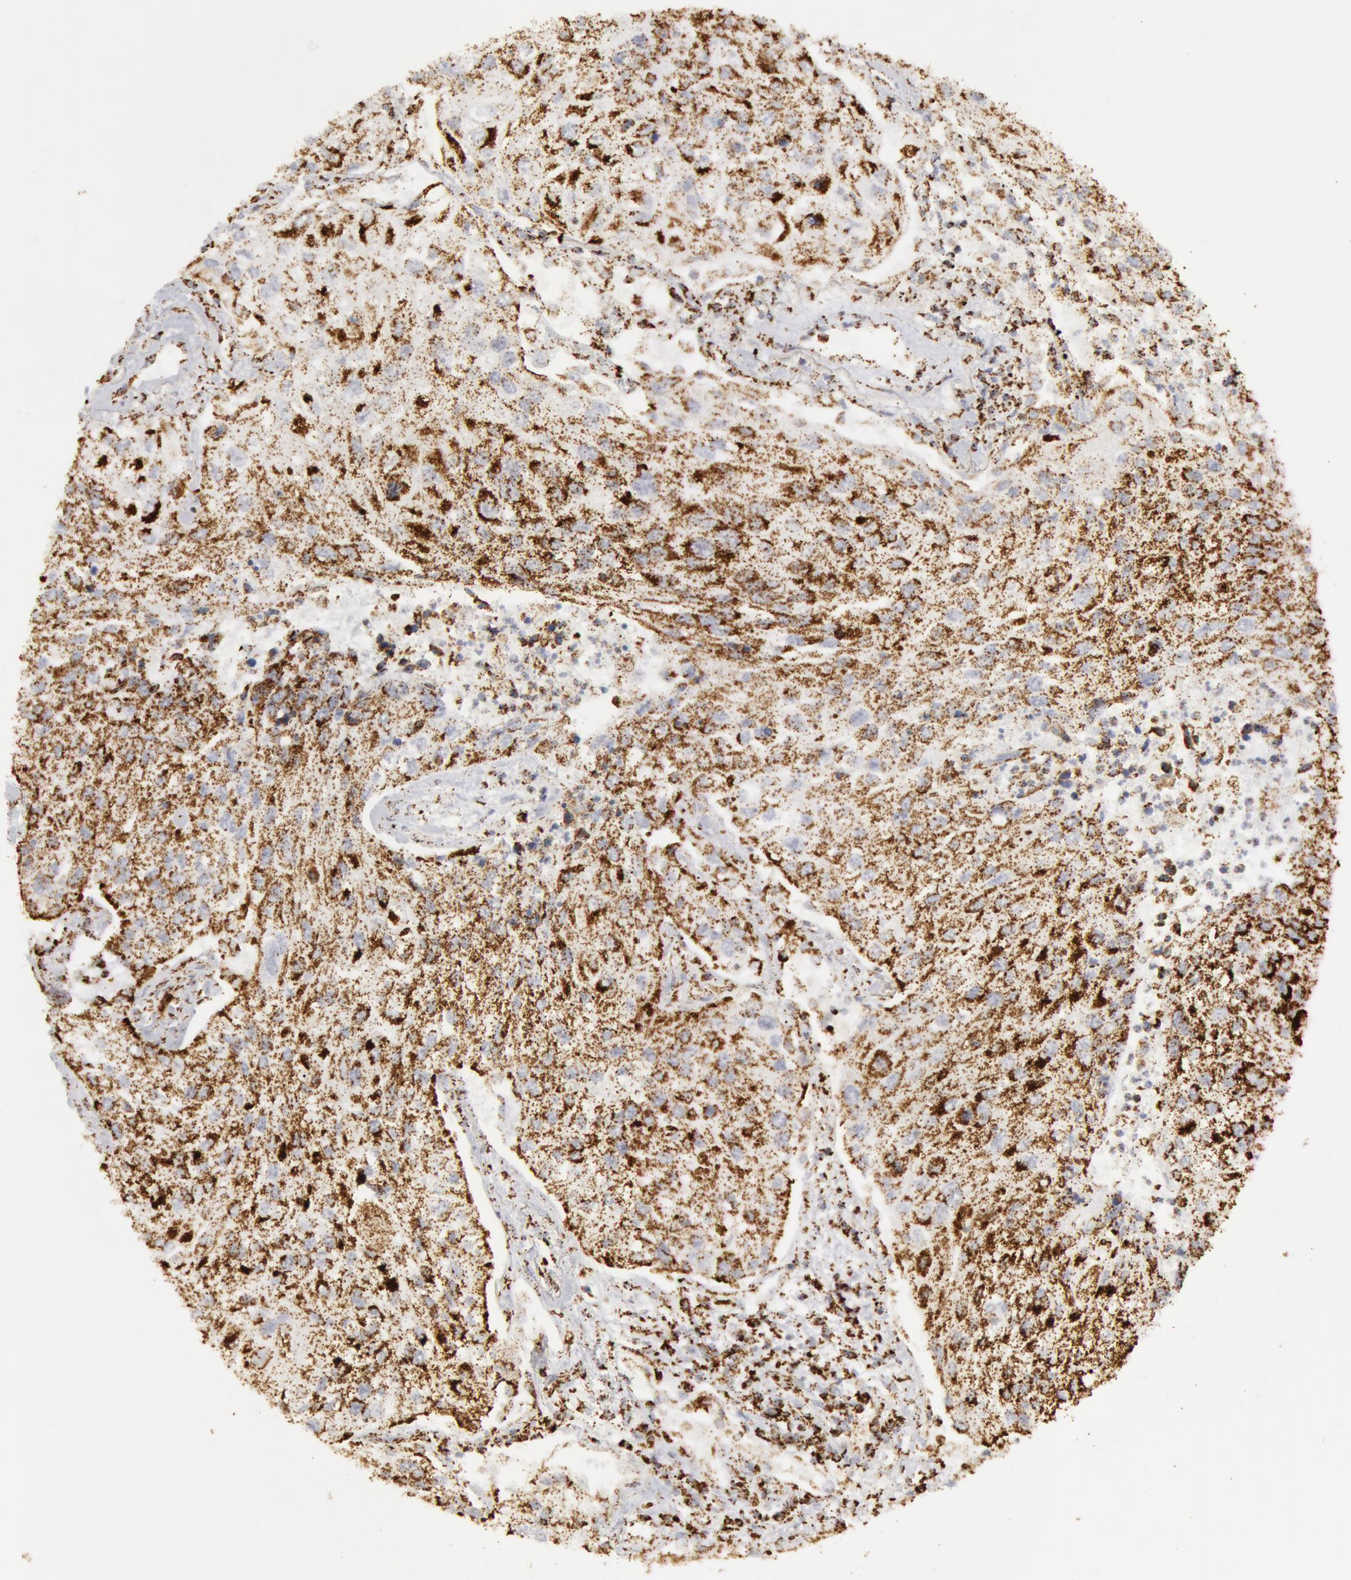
{"staining": {"intensity": "moderate", "quantity": ">75%", "location": "cytoplasmic/membranous"}, "tissue": "lung cancer", "cell_type": "Tumor cells", "image_type": "cancer", "snomed": [{"axis": "morphology", "description": "Squamous cell carcinoma, NOS"}, {"axis": "topography", "description": "Lung"}], "caption": "Human lung squamous cell carcinoma stained for a protein (brown) shows moderate cytoplasmic/membranous positive positivity in approximately >75% of tumor cells.", "gene": "ATP5F1B", "patient": {"sex": "male", "age": 75}}